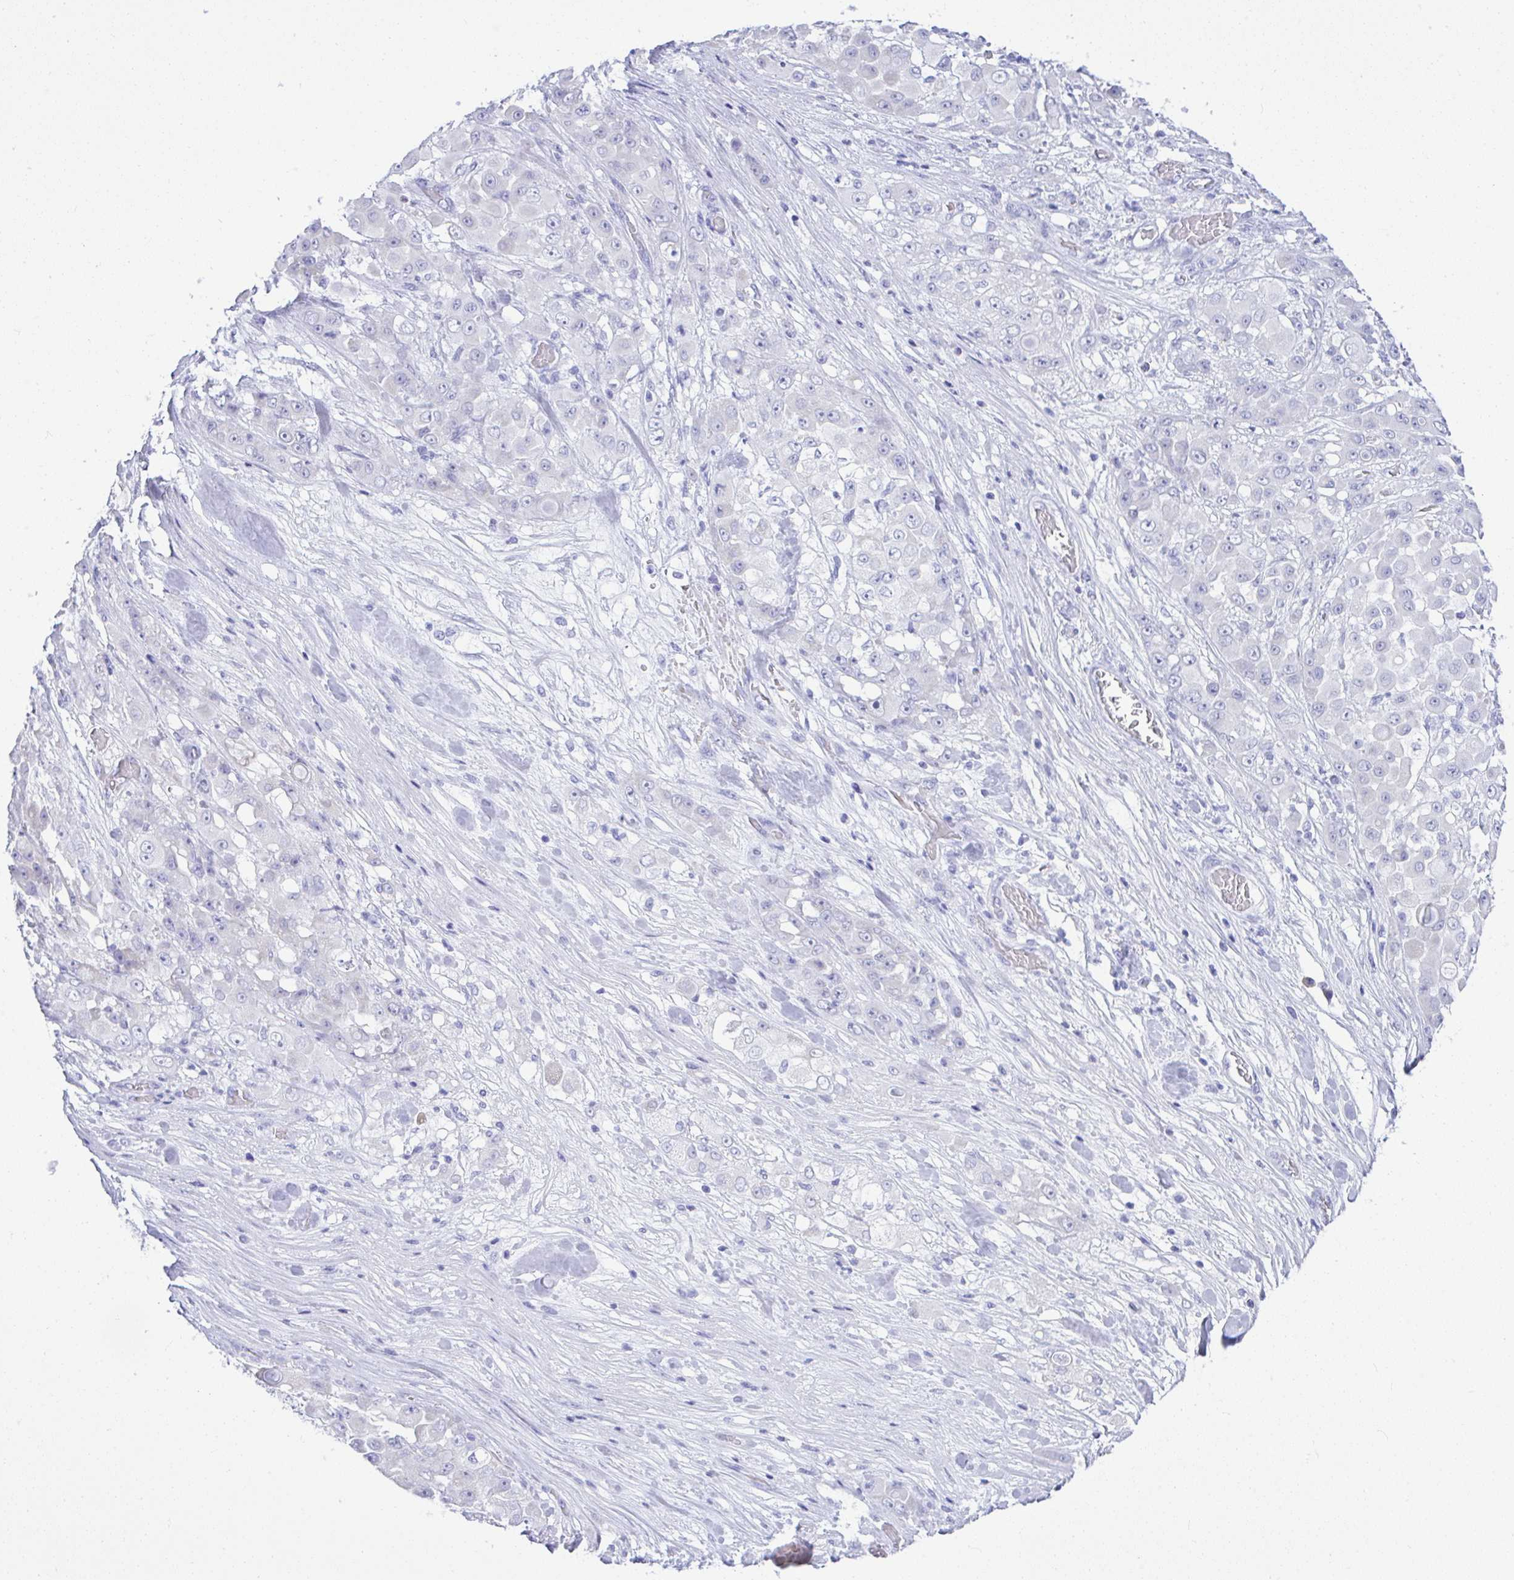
{"staining": {"intensity": "negative", "quantity": "none", "location": "none"}, "tissue": "stomach cancer", "cell_type": "Tumor cells", "image_type": "cancer", "snomed": [{"axis": "morphology", "description": "Adenocarcinoma, NOS"}, {"axis": "topography", "description": "Stomach"}], "caption": "DAB (3,3'-diaminobenzidine) immunohistochemical staining of stomach cancer demonstrates no significant expression in tumor cells.", "gene": "SEL1L2", "patient": {"sex": "female", "age": 76}}